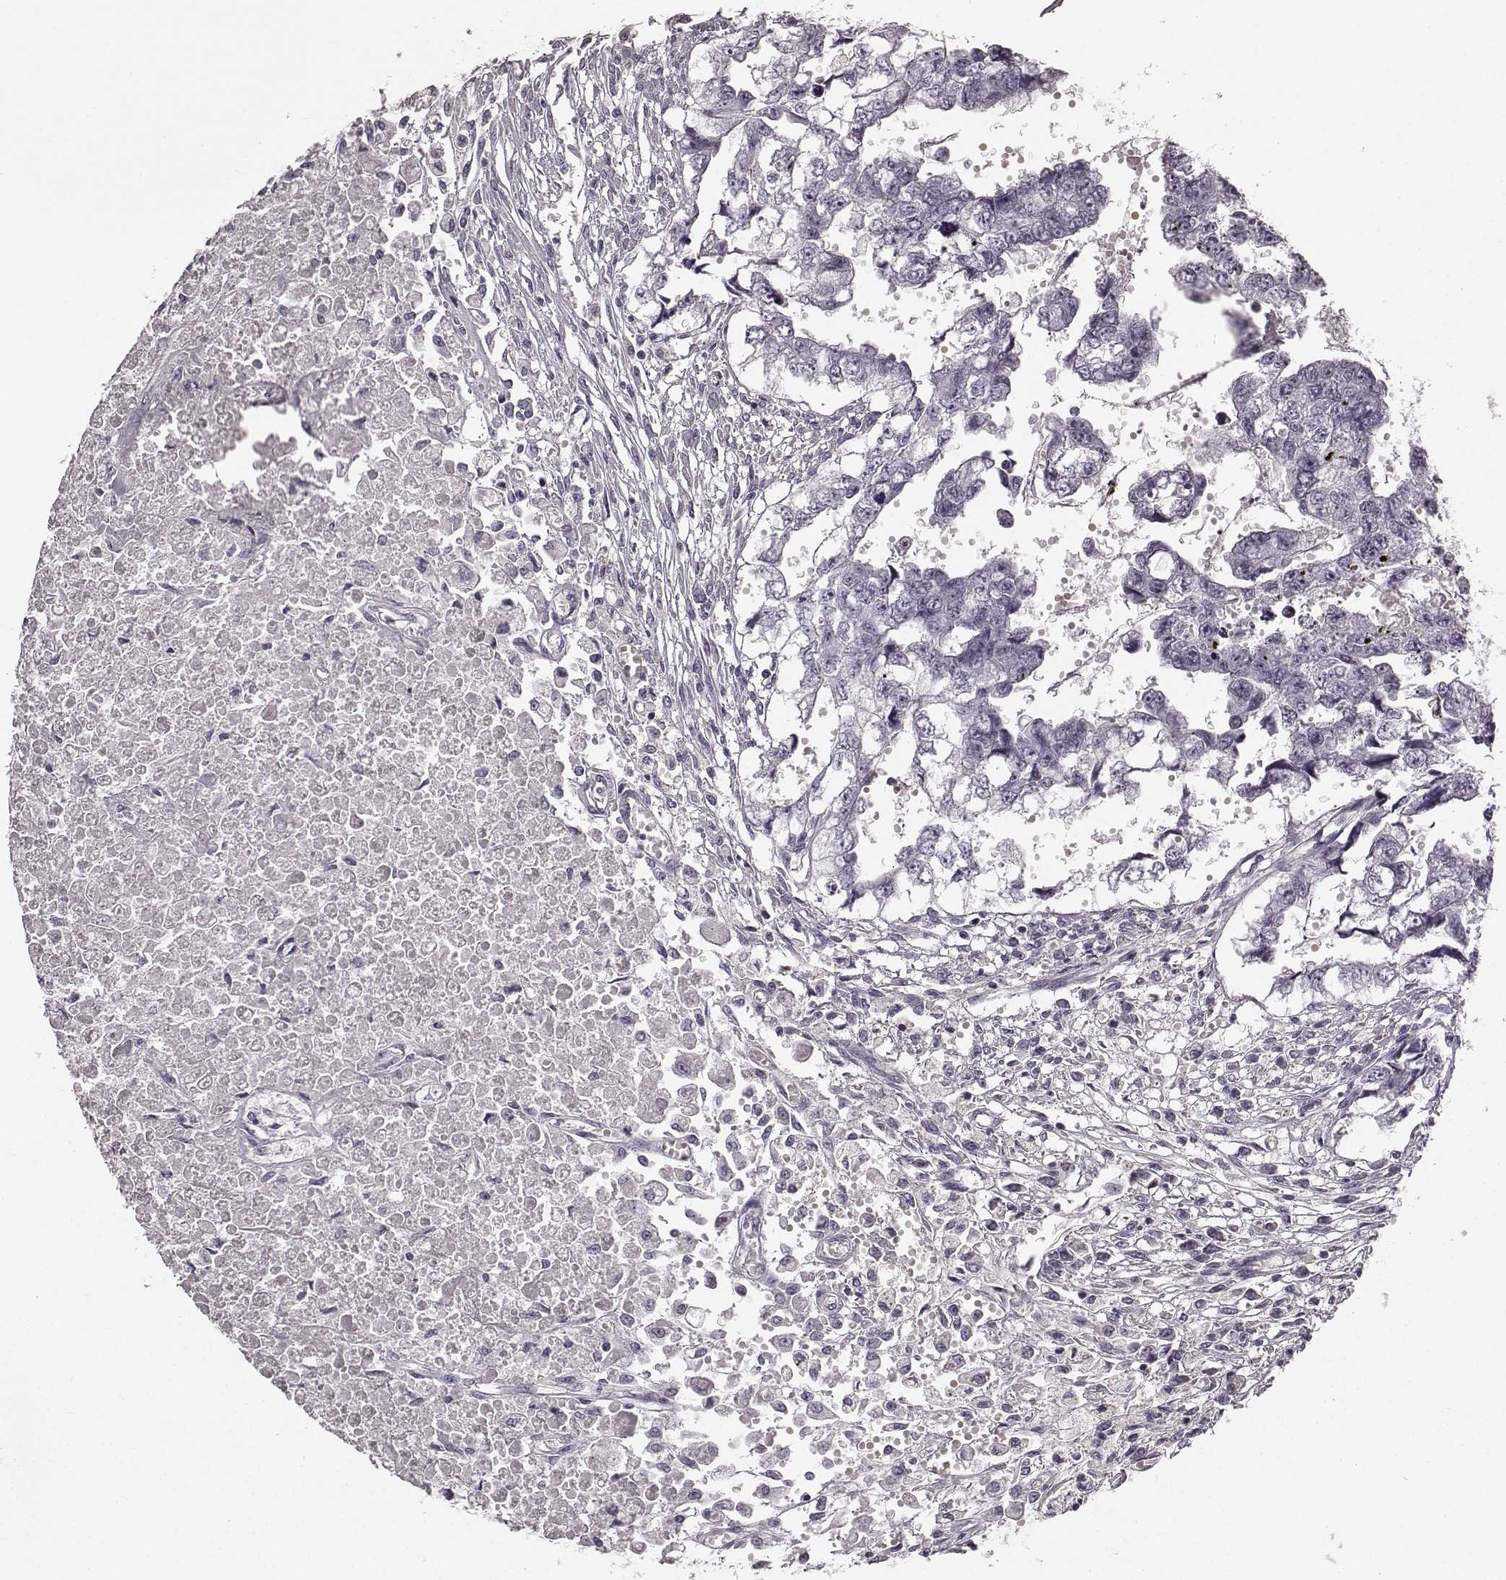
{"staining": {"intensity": "negative", "quantity": "none", "location": "none"}, "tissue": "testis cancer", "cell_type": "Tumor cells", "image_type": "cancer", "snomed": [{"axis": "morphology", "description": "Carcinoma, Embryonal, NOS"}, {"axis": "morphology", "description": "Teratoma, malignant, NOS"}, {"axis": "topography", "description": "Testis"}], "caption": "Immunohistochemistry histopathology image of teratoma (malignant) (testis) stained for a protein (brown), which displays no staining in tumor cells.", "gene": "TMPRSS15", "patient": {"sex": "male", "age": 44}}